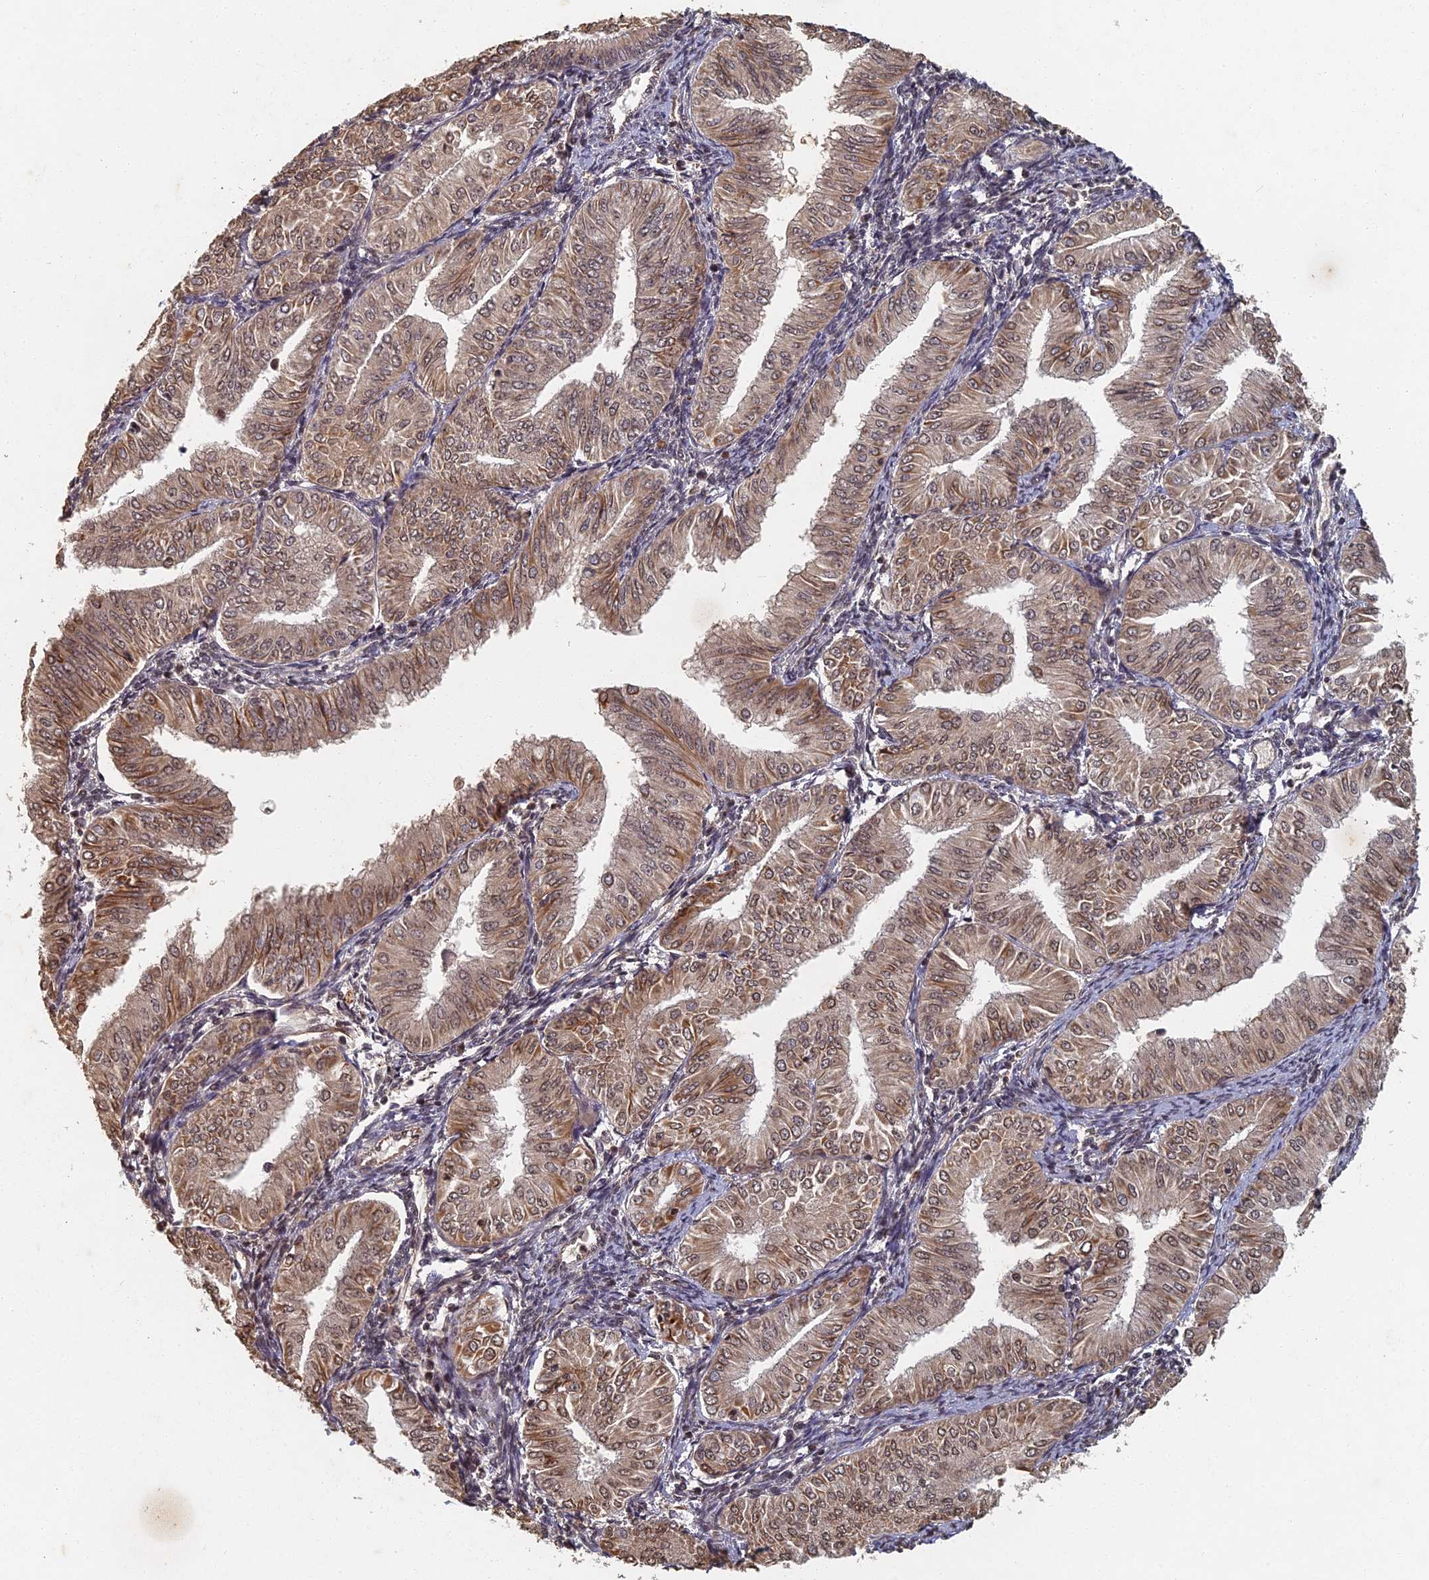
{"staining": {"intensity": "weak", "quantity": ">75%", "location": "cytoplasmic/membranous,nuclear"}, "tissue": "endometrial cancer", "cell_type": "Tumor cells", "image_type": "cancer", "snomed": [{"axis": "morphology", "description": "Normal tissue, NOS"}, {"axis": "morphology", "description": "Adenocarcinoma, NOS"}, {"axis": "topography", "description": "Endometrium"}], "caption": "Immunohistochemical staining of human endometrial adenocarcinoma demonstrates low levels of weak cytoplasmic/membranous and nuclear staining in about >75% of tumor cells.", "gene": "ABCB10", "patient": {"sex": "female", "age": 53}}